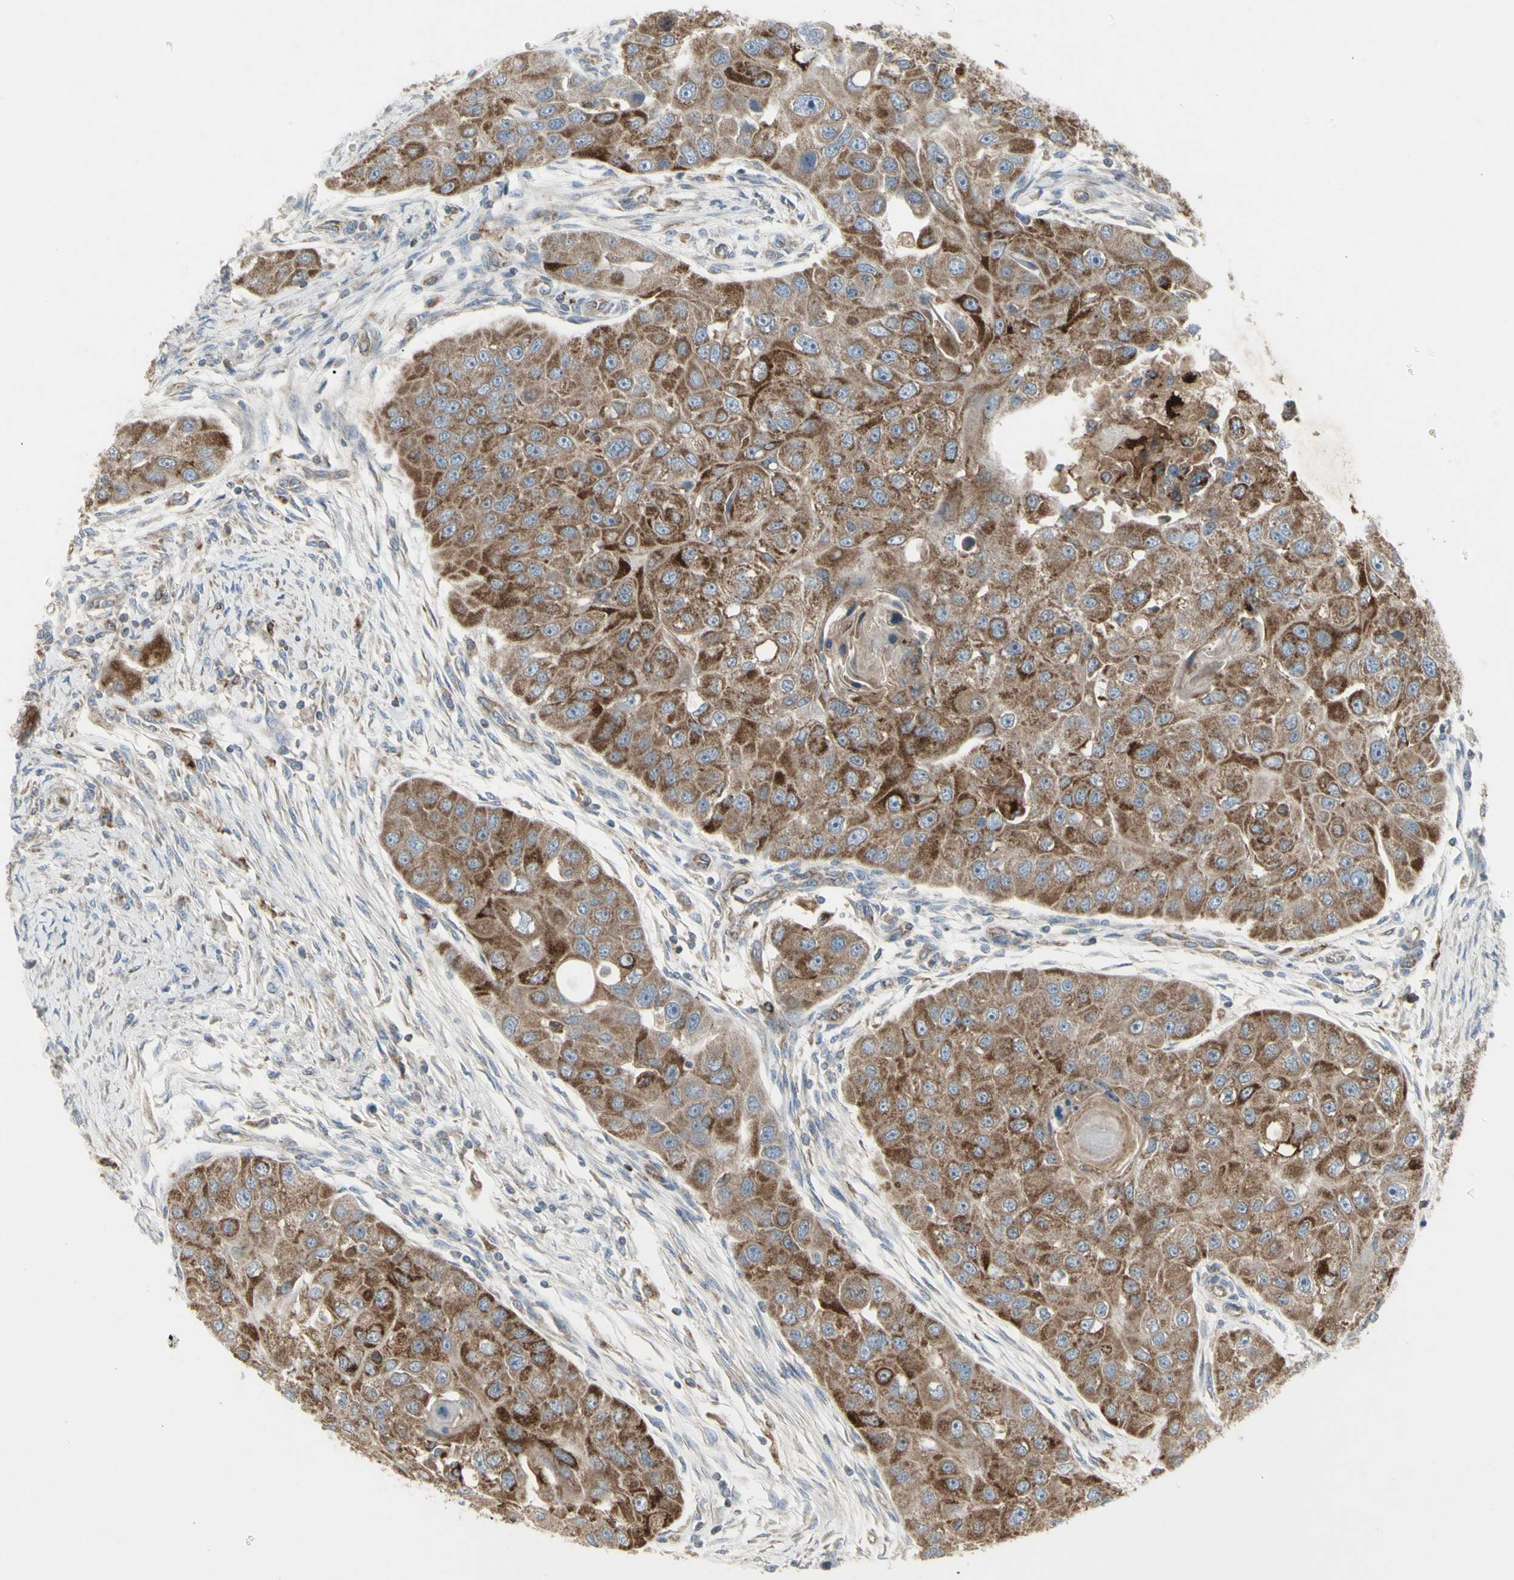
{"staining": {"intensity": "moderate", "quantity": ">75%", "location": "cytoplasmic/membranous"}, "tissue": "head and neck cancer", "cell_type": "Tumor cells", "image_type": "cancer", "snomed": [{"axis": "morphology", "description": "Normal tissue, NOS"}, {"axis": "morphology", "description": "Squamous cell carcinoma, NOS"}, {"axis": "topography", "description": "Skeletal muscle"}, {"axis": "topography", "description": "Head-Neck"}], "caption": "The micrograph exhibits staining of head and neck cancer (squamous cell carcinoma), revealing moderate cytoplasmic/membranous protein expression (brown color) within tumor cells.", "gene": "CYB5R1", "patient": {"sex": "male", "age": 51}}